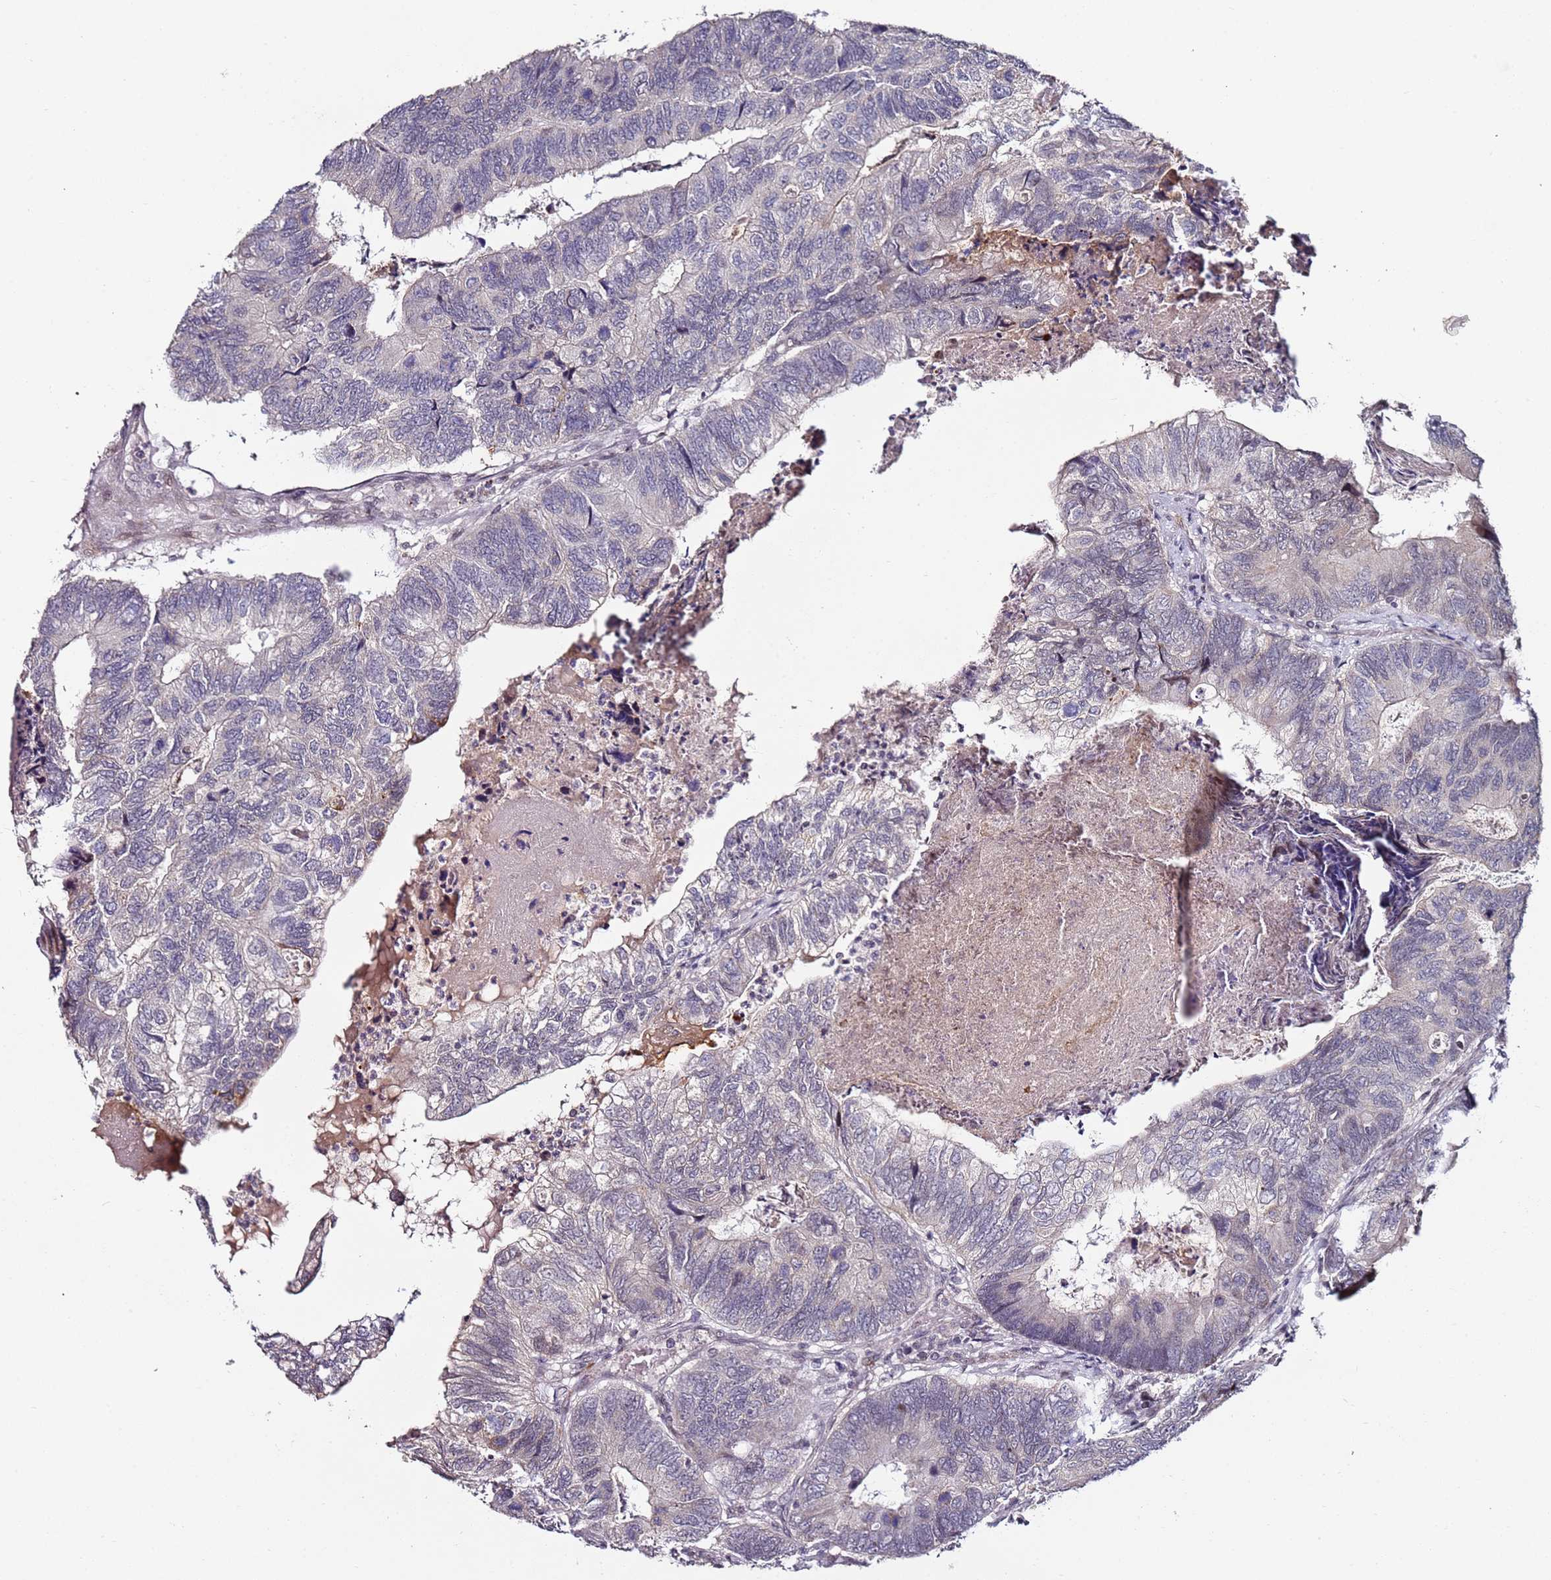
{"staining": {"intensity": "negative", "quantity": "none", "location": "none"}, "tissue": "colorectal cancer", "cell_type": "Tumor cells", "image_type": "cancer", "snomed": [{"axis": "morphology", "description": "Adenocarcinoma, NOS"}, {"axis": "topography", "description": "Colon"}], "caption": "IHC micrograph of neoplastic tissue: human colorectal adenocarcinoma stained with DAB demonstrates no significant protein positivity in tumor cells. The staining was performed using DAB to visualize the protein expression in brown, while the nuclei were stained in blue with hematoxylin (Magnification: 20x).", "gene": "DUSP28", "patient": {"sex": "female", "age": 67}}